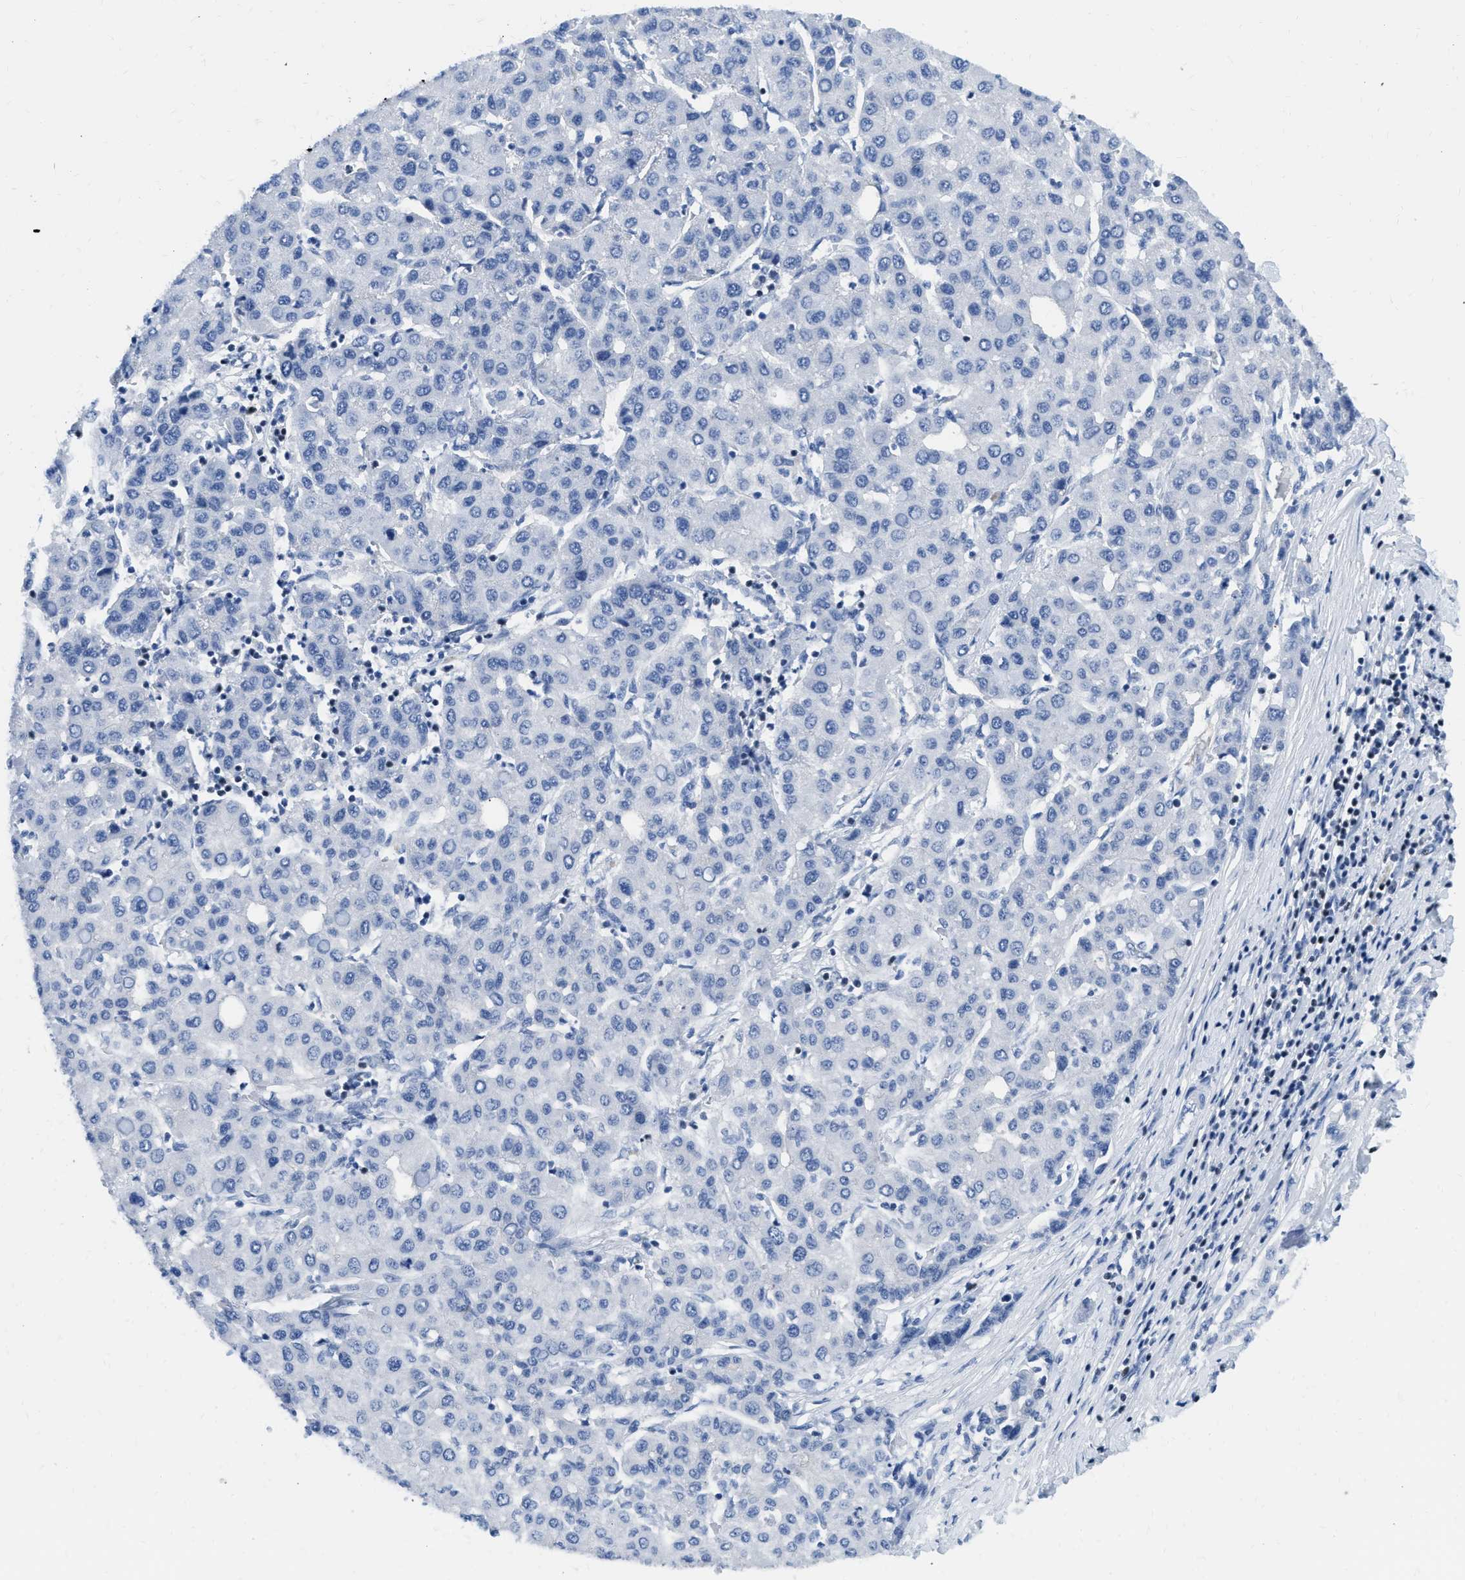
{"staining": {"intensity": "negative", "quantity": "none", "location": "none"}, "tissue": "liver cancer", "cell_type": "Tumor cells", "image_type": "cancer", "snomed": [{"axis": "morphology", "description": "Carcinoma, Hepatocellular, NOS"}, {"axis": "topography", "description": "Liver"}], "caption": "IHC histopathology image of human liver cancer (hepatocellular carcinoma) stained for a protein (brown), which reveals no positivity in tumor cells.", "gene": "TCF7", "patient": {"sex": "male", "age": 65}}